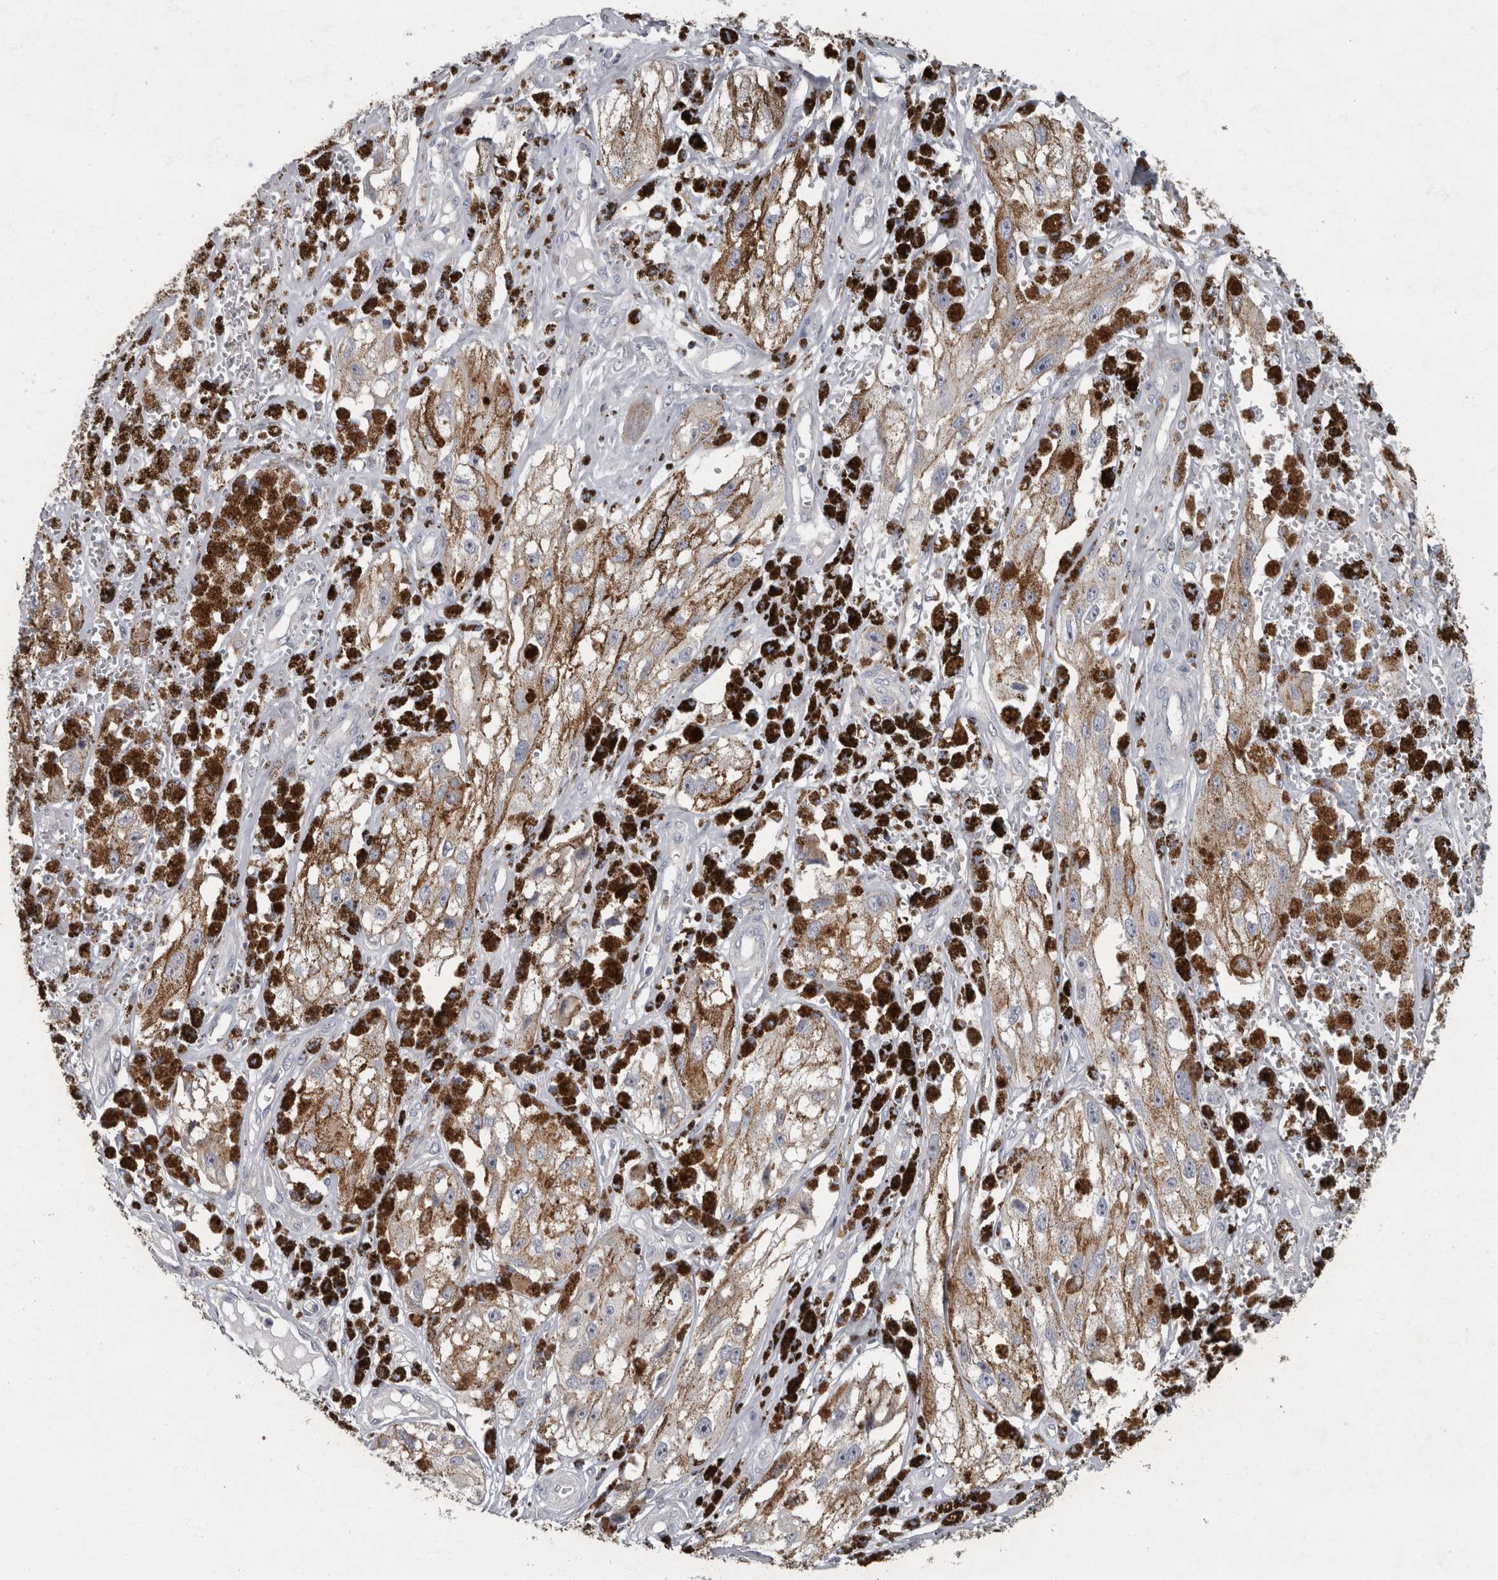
{"staining": {"intensity": "moderate", "quantity": ">75%", "location": "cytoplasmic/membranous"}, "tissue": "melanoma", "cell_type": "Tumor cells", "image_type": "cancer", "snomed": [{"axis": "morphology", "description": "Malignant melanoma, NOS"}, {"axis": "topography", "description": "Skin"}], "caption": "Immunohistochemical staining of human malignant melanoma reveals moderate cytoplasmic/membranous protein positivity in approximately >75% of tumor cells.", "gene": "CDC42BPG", "patient": {"sex": "male", "age": 88}}